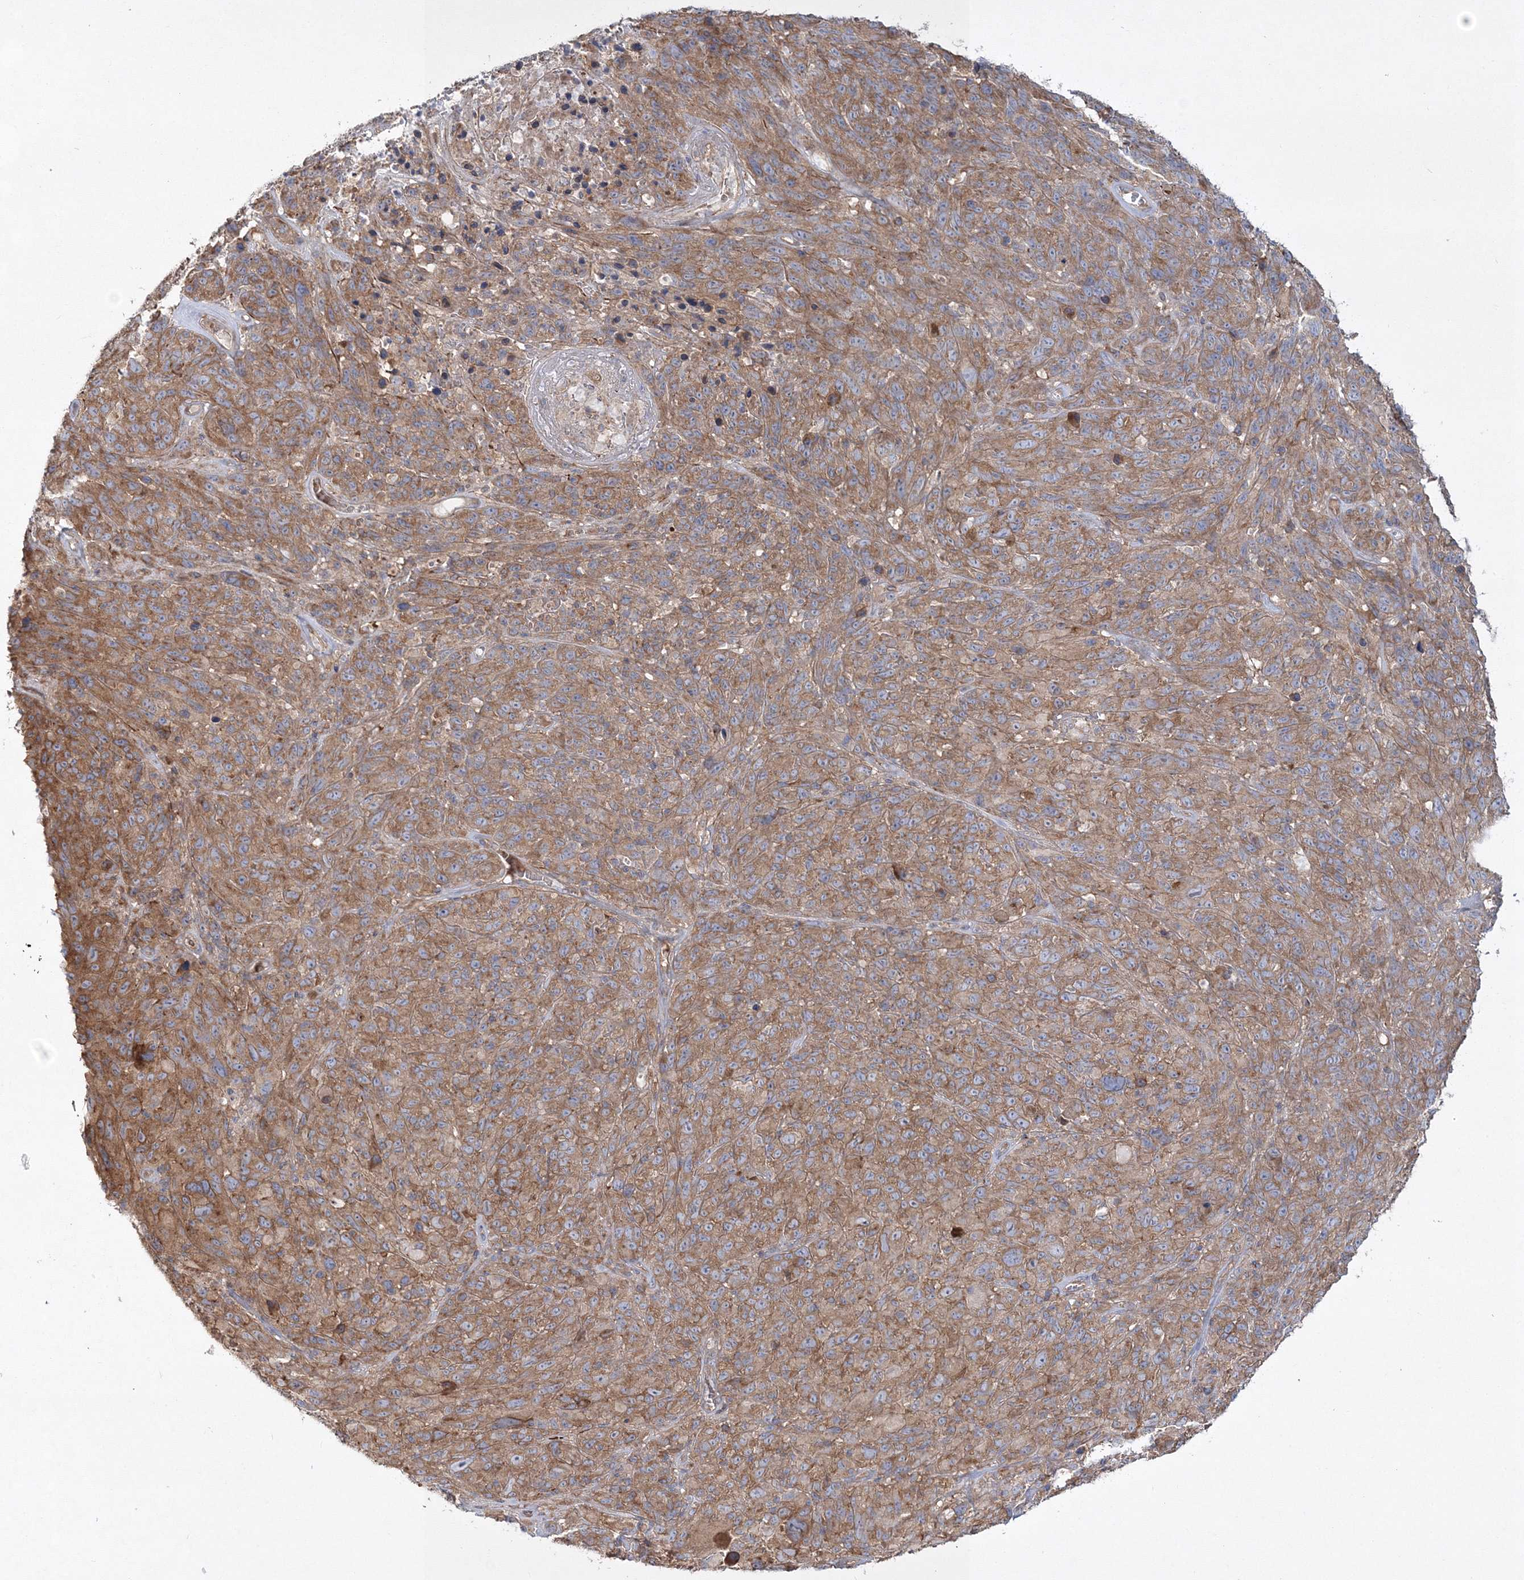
{"staining": {"intensity": "moderate", "quantity": ">75%", "location": "cytoplasmic/membranous"}, "tissue": "melanoma", "cell_type": "Tumor cells", "image_type": "cancer", "snomed": [{"axis": "morphology", "description": "Malignant melanoma, NOS"}, {"axis": "topography", "description": "Skin of head"}], "caption": "Moderate cytoplasmic/membranous protein staining is appreciated in about >75% of tumor cells in melanoma.", "gene": "ZSWIM6", "patient": {"sex": "male", "age": 96}}